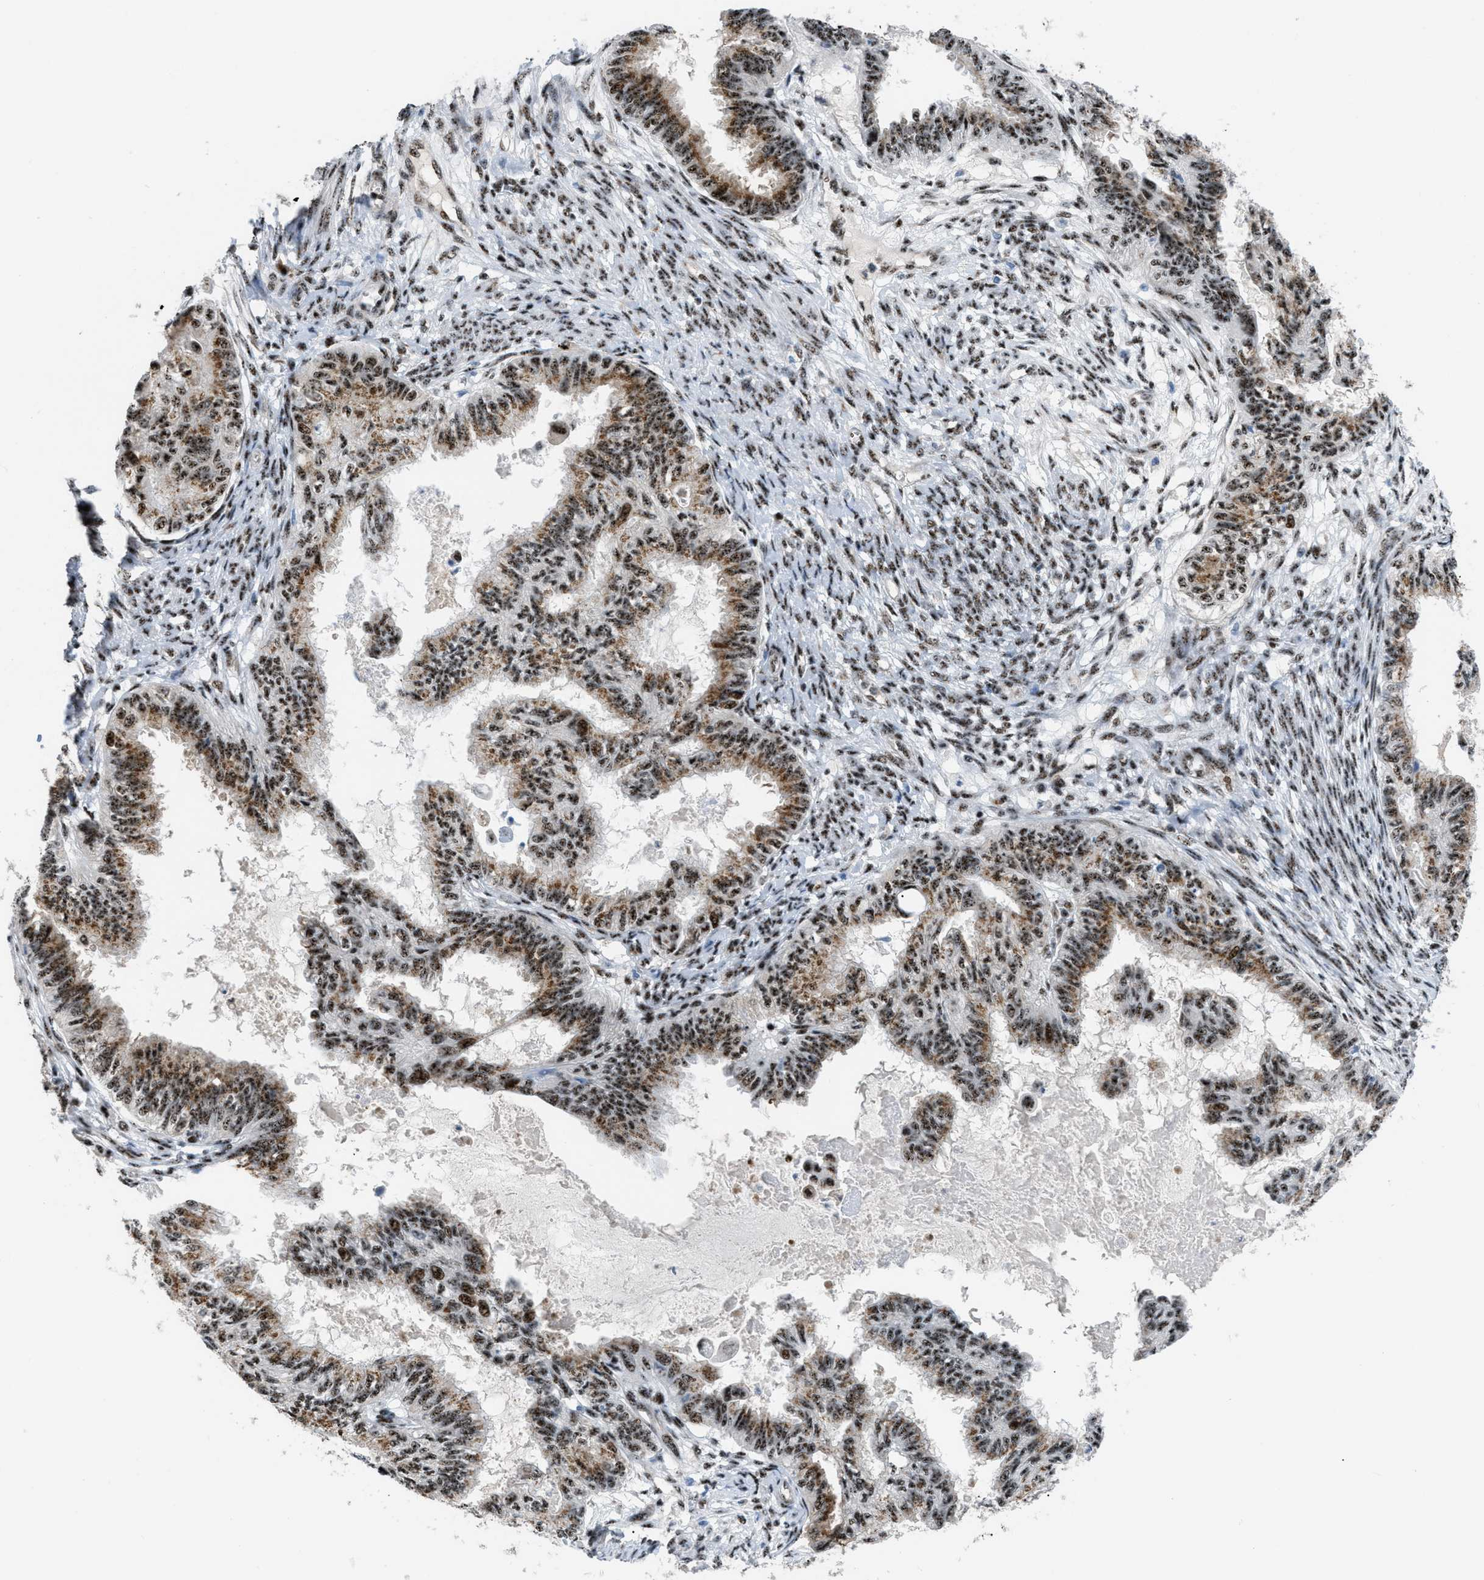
{"staining": {"intensity": "moderate", "quantity": ">75%", "location": "cytoplasmic/membranous,nuclear"}, "tissue": "cervical cancer", "cell_type": "Tumor cells", "image_type": "cancer", "snomed": [{"axis": "morphology", "description": "Normal tissue, NOS"}, {"axis": "morphology", "description": "Adenocarcinoma, NOS"}, {"axis": "topography", "description": "Cervix"}, {"axis": "topography", "description": "Endometrium"}], "caption": "An immunohistochemistry (IHC) image of tumor tissue is shown. Protein staining in brown shows moderate cytoplasmic/membranous and nuclear positivity in cervical cancer (adenocarcinoma) within tumor cells.", "gene": "CDR2", "patient": {"sex": "female", "age": 86}}